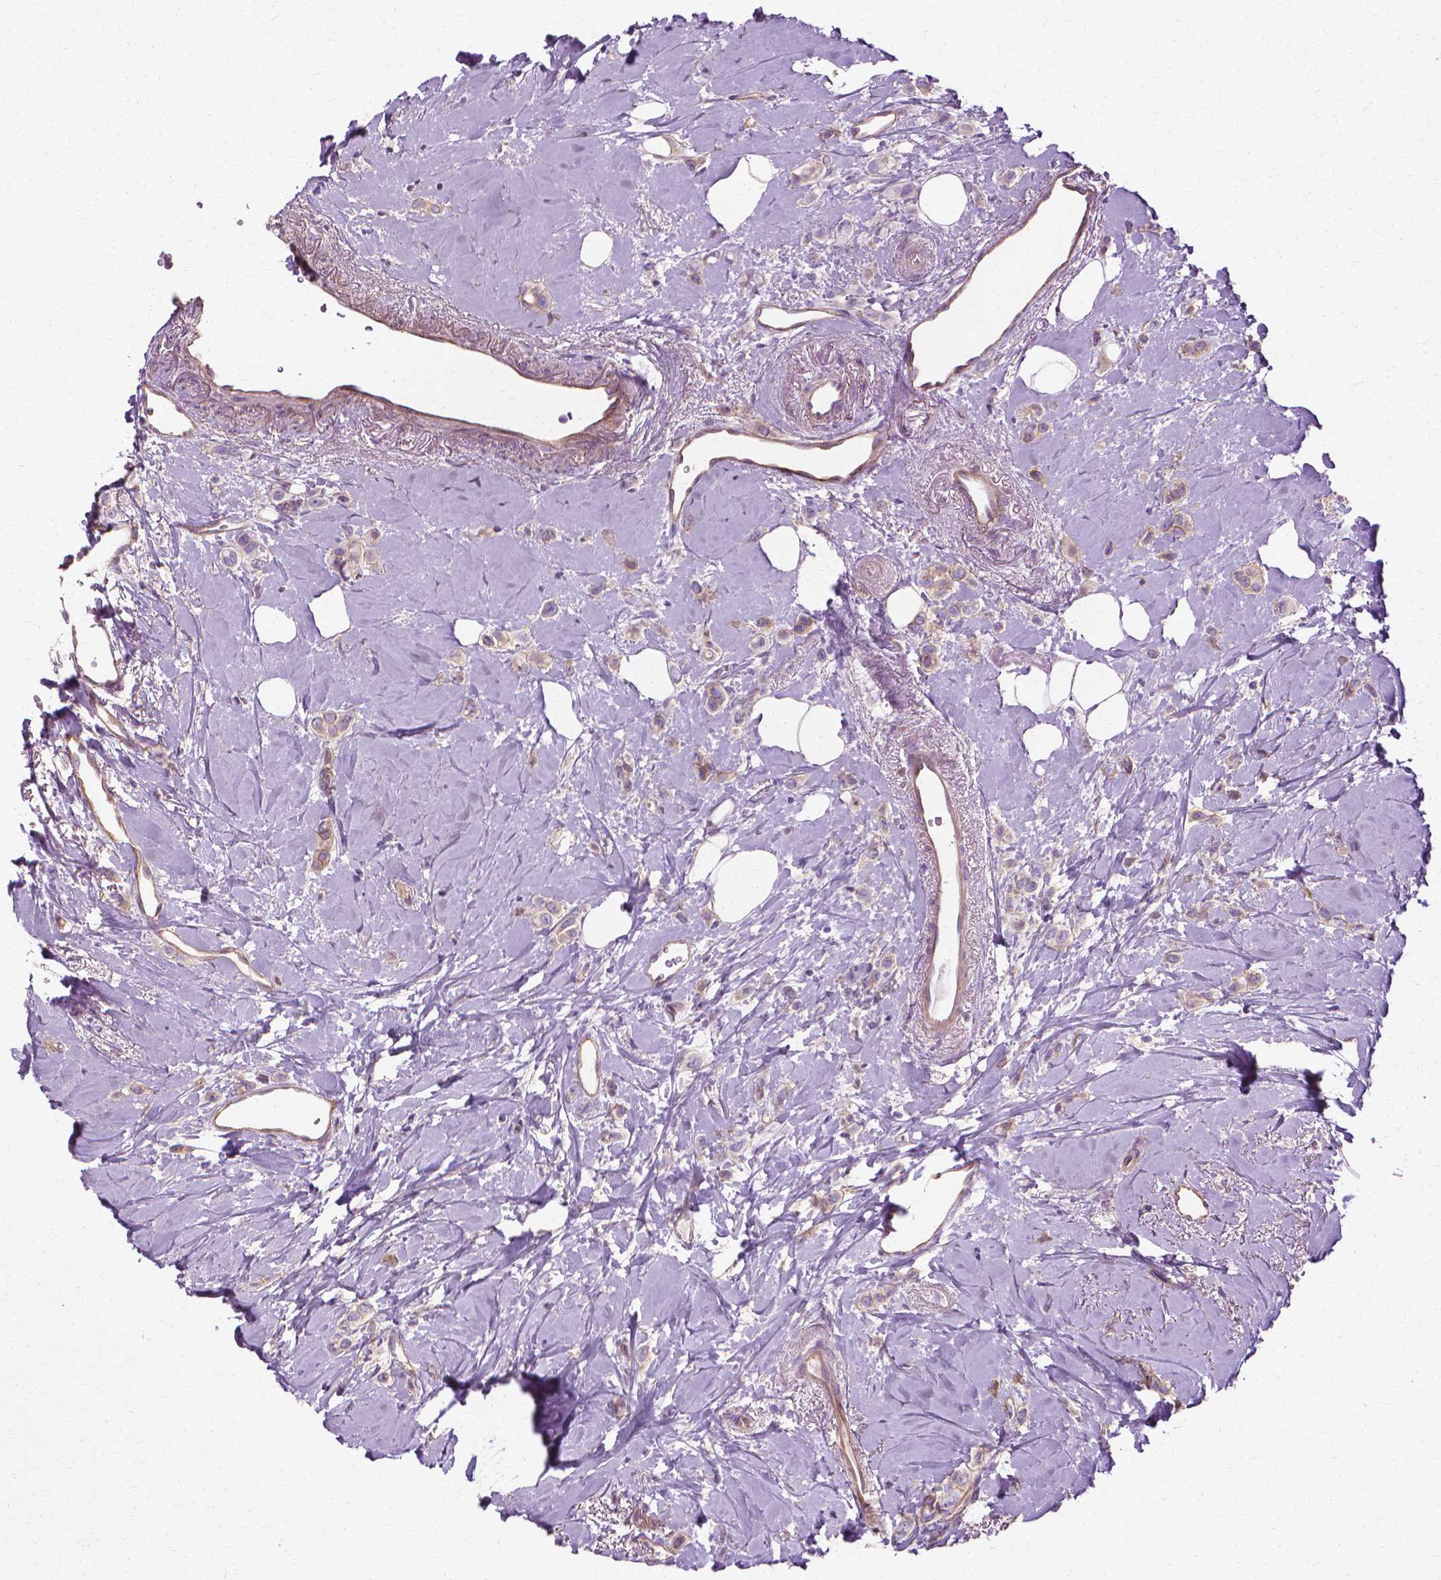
{"staining": {"intensity": "weak", "quantity": "<25%", "location": "cytoplasmic/membranous"}, "tissue": "breast cancer", "cell_type": "Tumor cells", "image_type": "cancer", "snomed": [{"axis": "morphology", "description": "Lobular carcinoma"}, {"axis": "topography", "description": "Breast"}], "caption": "Immunohistochemistry photomicrograph of neoplastic tissue: human breast cancer (lobular carcinoma) stained with DAB (3,3'-diaminobenzidine) reveals no significant protein expression in tumor cells. (DAB immunohistochemistry visualized using brightfield microscopy, high magnification).", "gene": "CFAP157", "patient": {"sex": "female", "age": 66}}